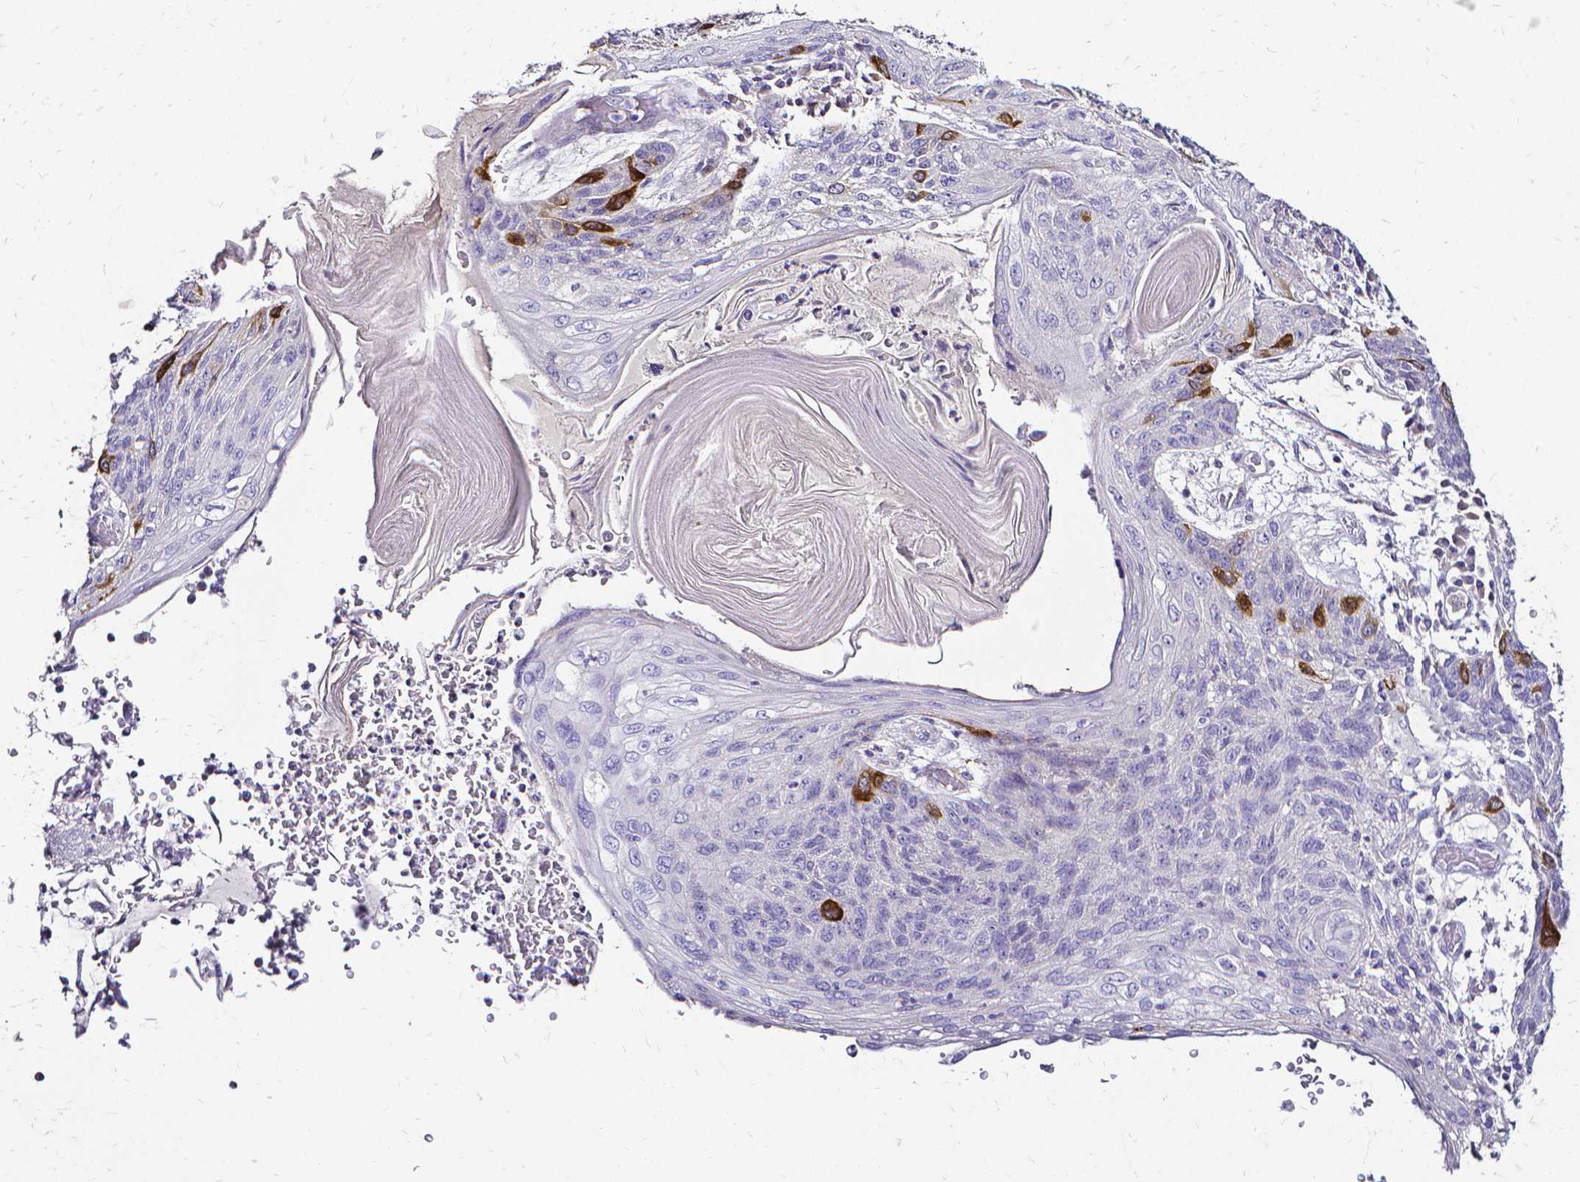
{"staining": {"intensity": "strong", "quantity": "<25%", "location": "cytoplasmic/membranous"}, "tissue": "lung cancer", "cell_type": "Tumor cells", "image_type": "cancer", "snomed": [{"axis": "morphology", "description": "Squamous cell carcinoma, NOS"}, {"axis": "morphology", "description": "Squamous cell carcinoma, metastatic, NOS"}, {"axis": "topography", "description": "Lymph node"}, {"axis": "topography", "description": "Lung"}], "caption": "DAB (3,3'-diaminobenzidine) immunohistochemical staining of human lung cancer displays strong cytoplasmic/membranous protein positivity in about <25% of tumor cells.", "gene": "CCNB1", "patient": {"sex": "male", "age": 41}}